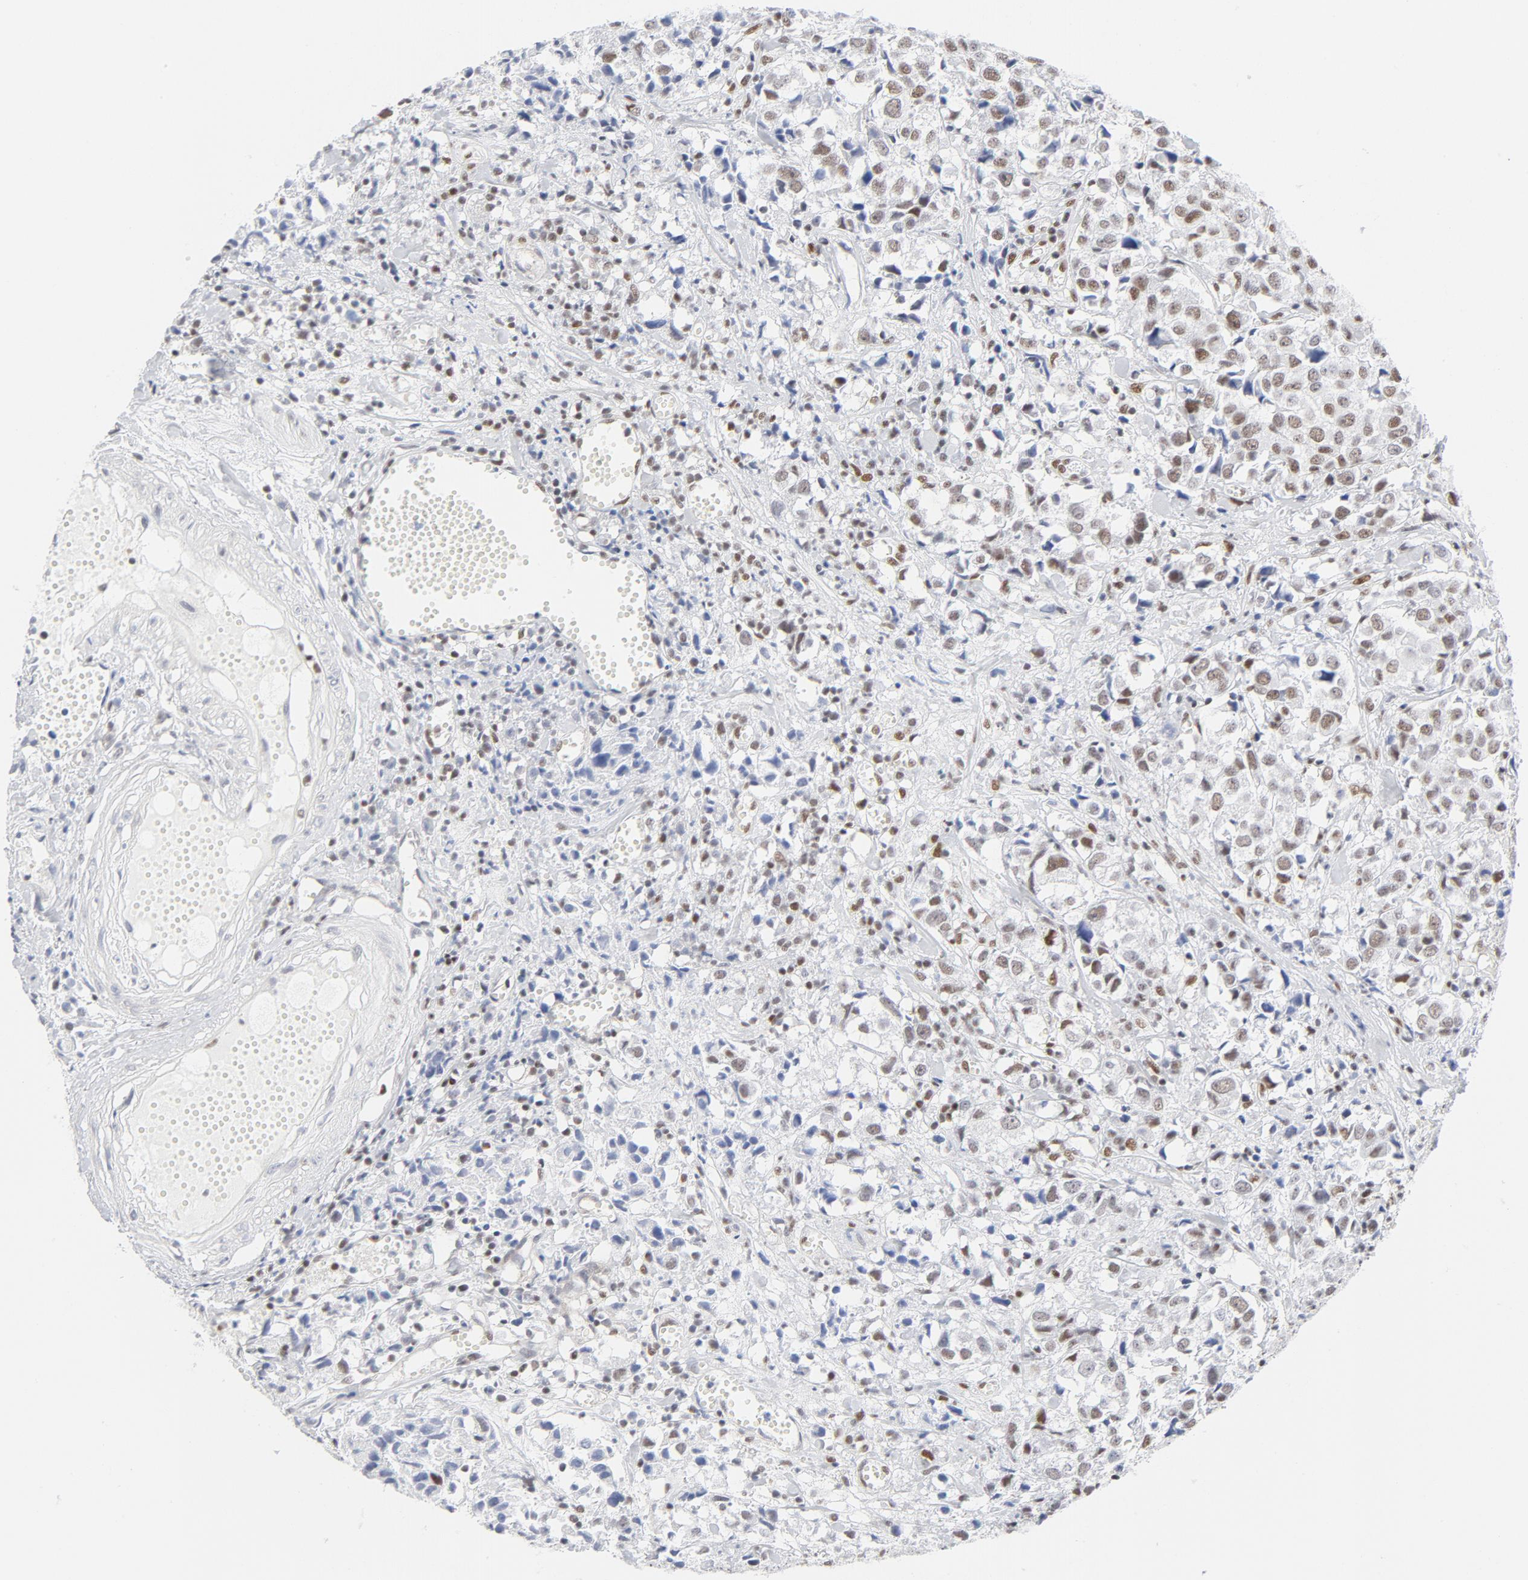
{"staining": {"intensity": "moderate", "quantity": "25%-75%", "location": "nuclear"}, "tissue": "urothelial cancer", "cell_type": "Tumor cells", "image_type": "cancer", "snomed": [{"axis": "morphology", "description": "Urothelial carcinoma, High grade"}, {"axis": "topography", "description": "Urinary bladder"}], "caption": "High-grade urothelial carcinoma tissue reveals moderate nuclear expression in approximately 25%-75% of tumor cells, visualized by immunohistochemistry.", "gene": "ATF2", "patient": {"sex": "female", "age": 75}}